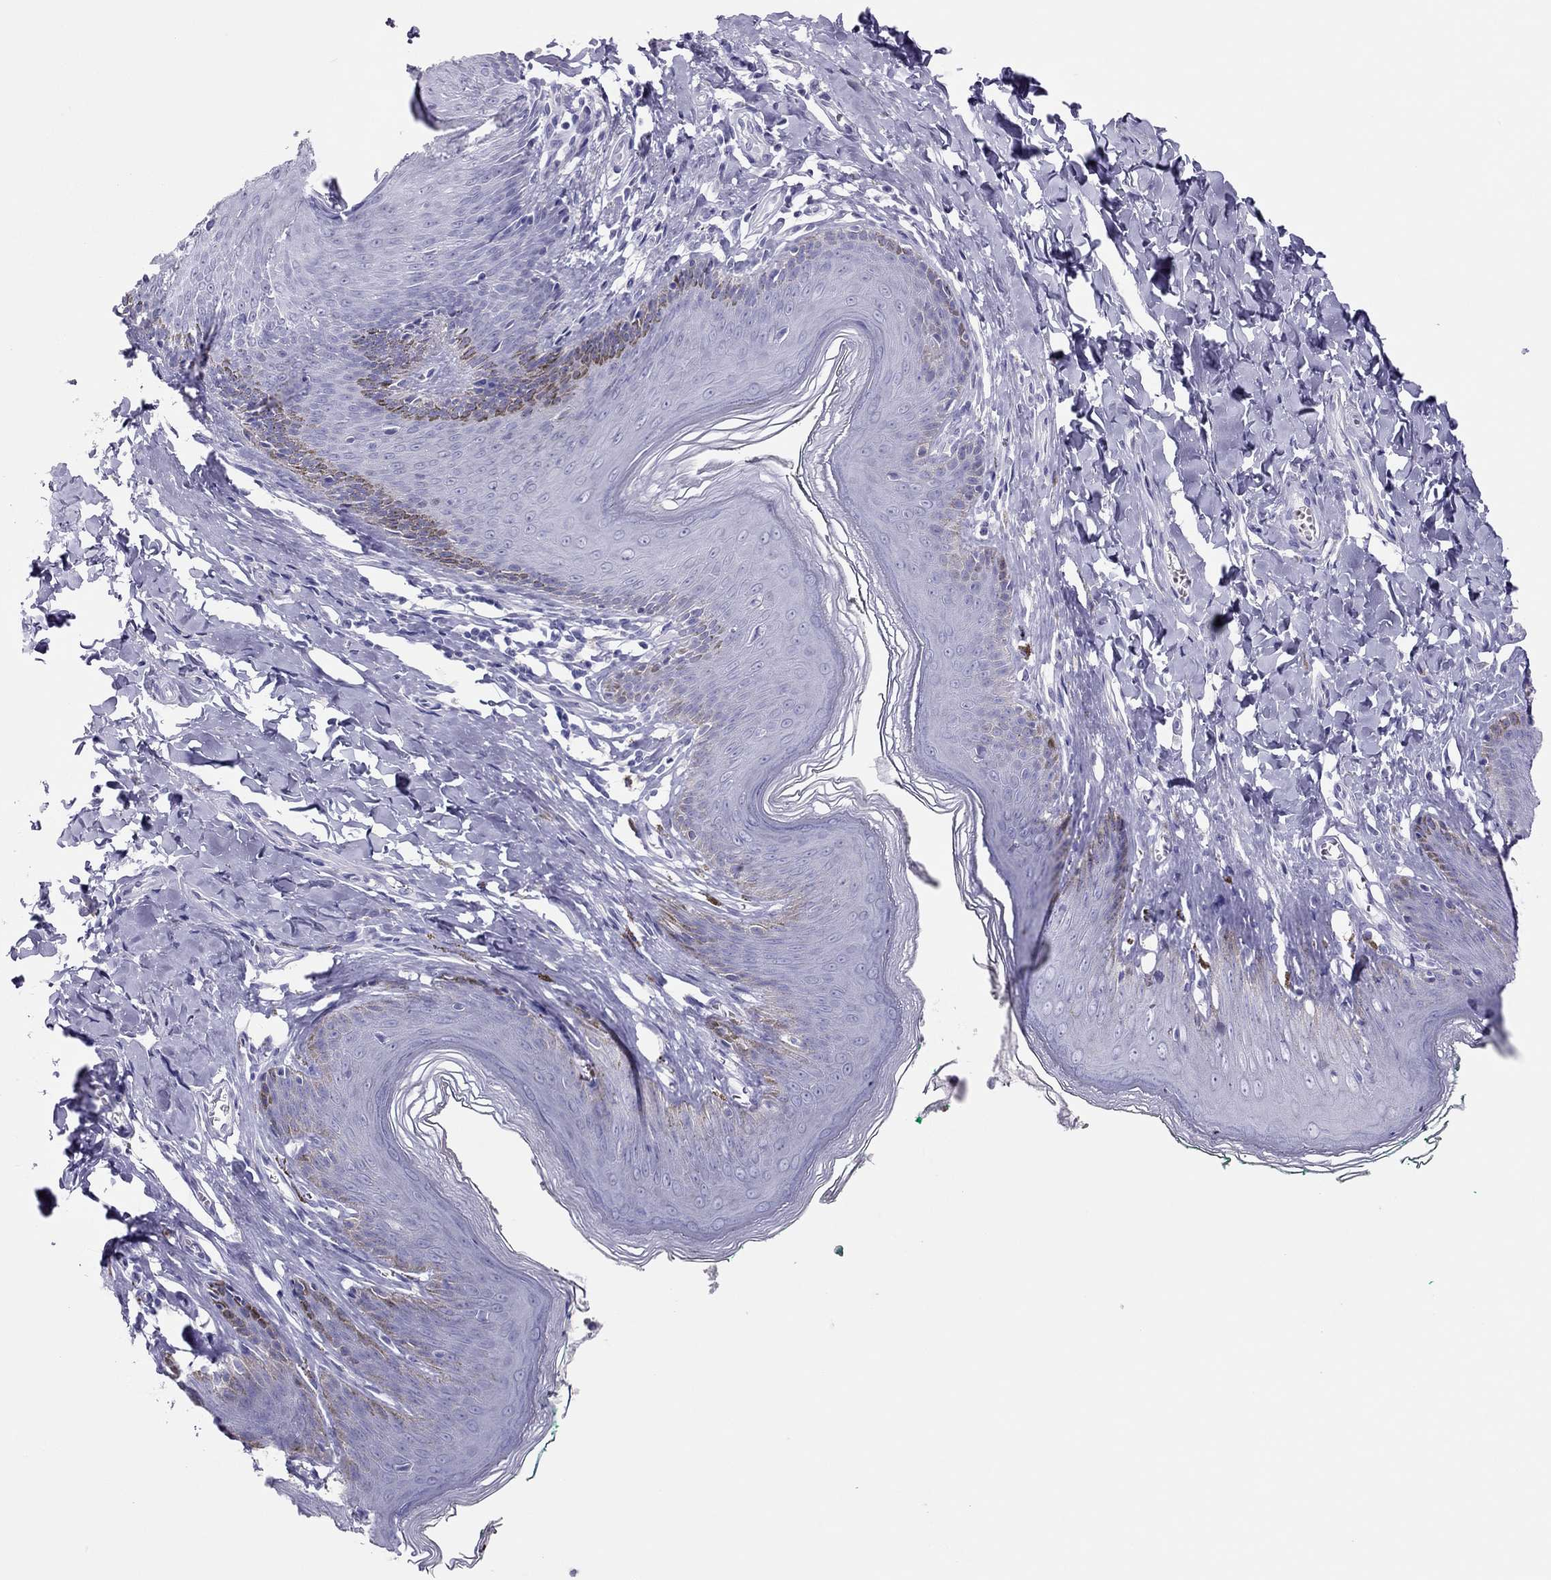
{"staining": {"intensity": "negative", "quantity": "none", "location": "none"}, "tissue": "skin", "cell_type": "Epidermal cells", "image_type": "normal", "snomed": [{"axis": "morphology", "description": "Normal tissue, NOS"}, {"axis": "topography", "description": "Vulva"}, {"axis": "topography", "description": "Peripheral nerve tissue"}], "caption": "DAB immunohistochemical staining of unremarkable human skin demonstrates no significant positivity in epidermal cells.", "gene": "TSHB", "patient": {"sex": "female", "age": 66}}